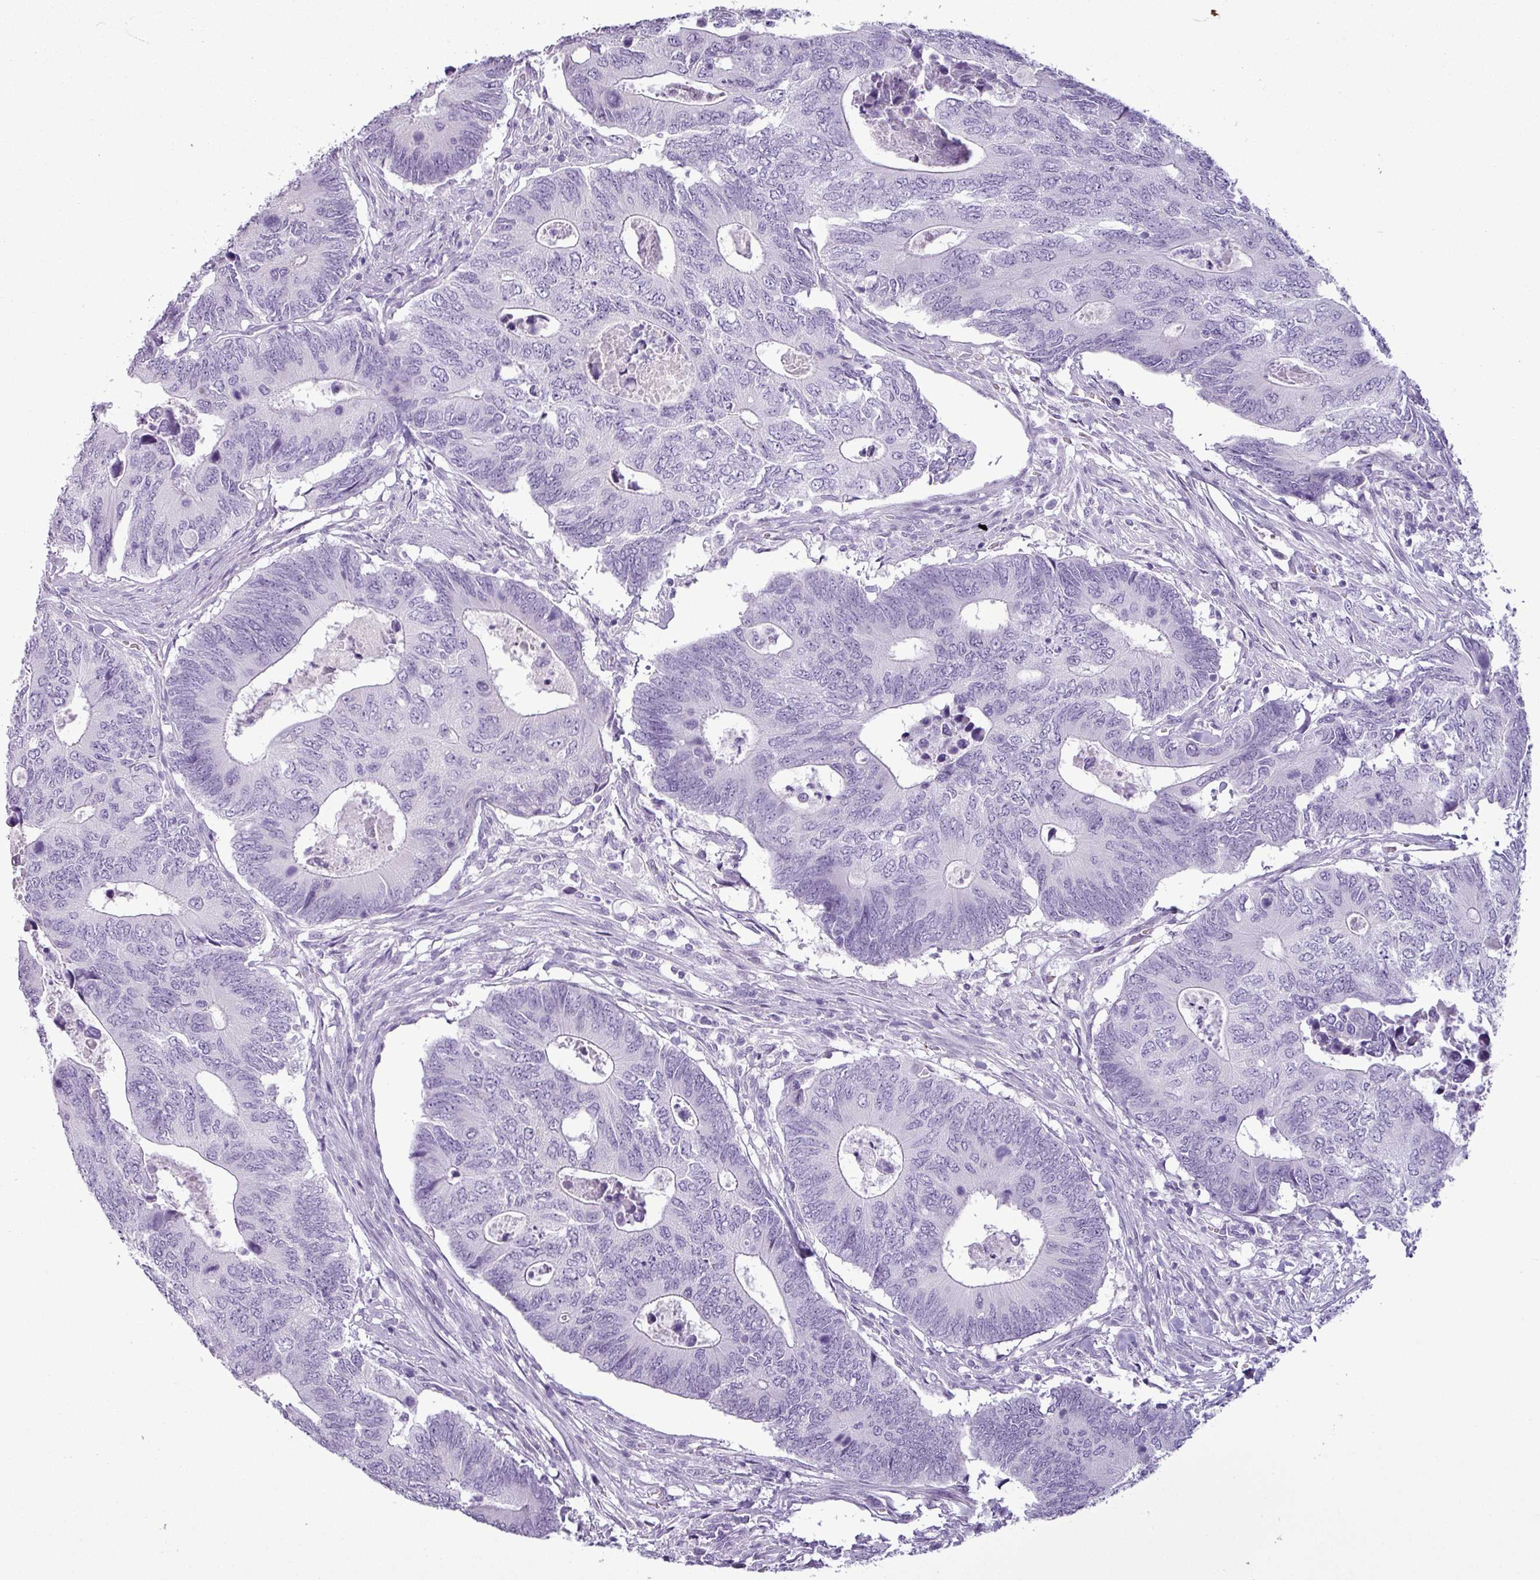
{"staining": {"intensity": "negative", "quantity": "none", "location": "none"}, "tissue": "colorectal cancer", "cell_type": "Tumor cells", "image_type": "cancer", "snomed": [{"axis": "morphology", "description": "Adenocarcinoma, NOS"}, {"axis": "topography", "description": "Colon"}], "caption": "Immunohistochemical staining of human colorectal adenocarcinoma demonstrates no significant staining in tumor cells. The staining is performed using DAB (3,3'-diaminobenzidine) brown chromogen with nuclei counter-stained in using hematoxylin.", "gene": "CDH16", "patient": {"sex": "male", "age": 87}}